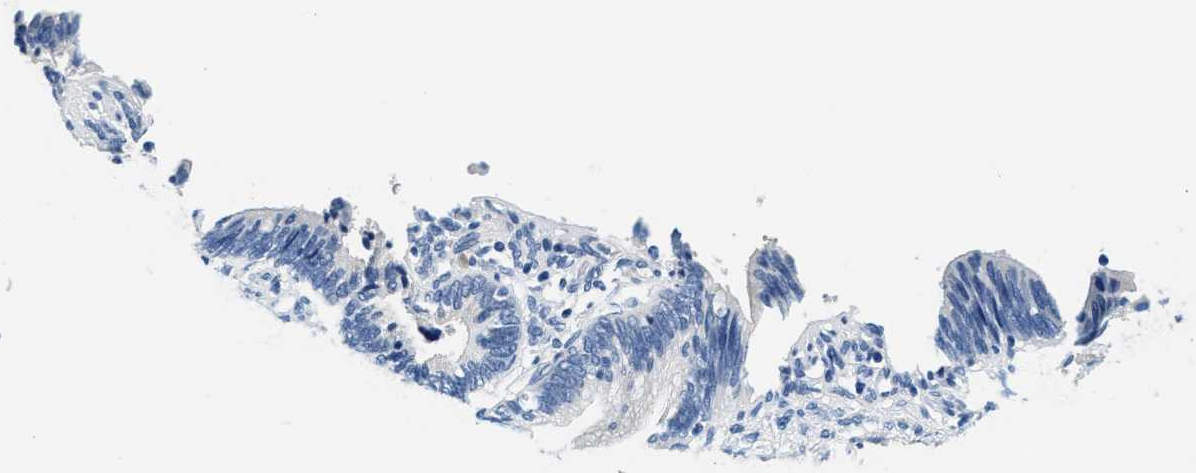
{"staining": {"intensity": "negative", "quantity": "none", "location": "none"}, "tissue": "cervical cancer", "cell_type": "Tumor cells", "image_type": "cancer", "snomed": [{"axis": "morphology", "description": "Adenocarcinoma, NOS"}, {"axis": "topography", "description": "Cervix"}], "caption": "DAB immunohistochemical staining of human cervical cancer (adenocarcinoma) demonstrates no significant positivity in tumor cells. Brightfield microscopy of IHC stained with DAB (brown) and hematoxylin (blue), captured at high magnification.", "gene": "GSTM3", "patient": {"sex": "female", "age": 44}}